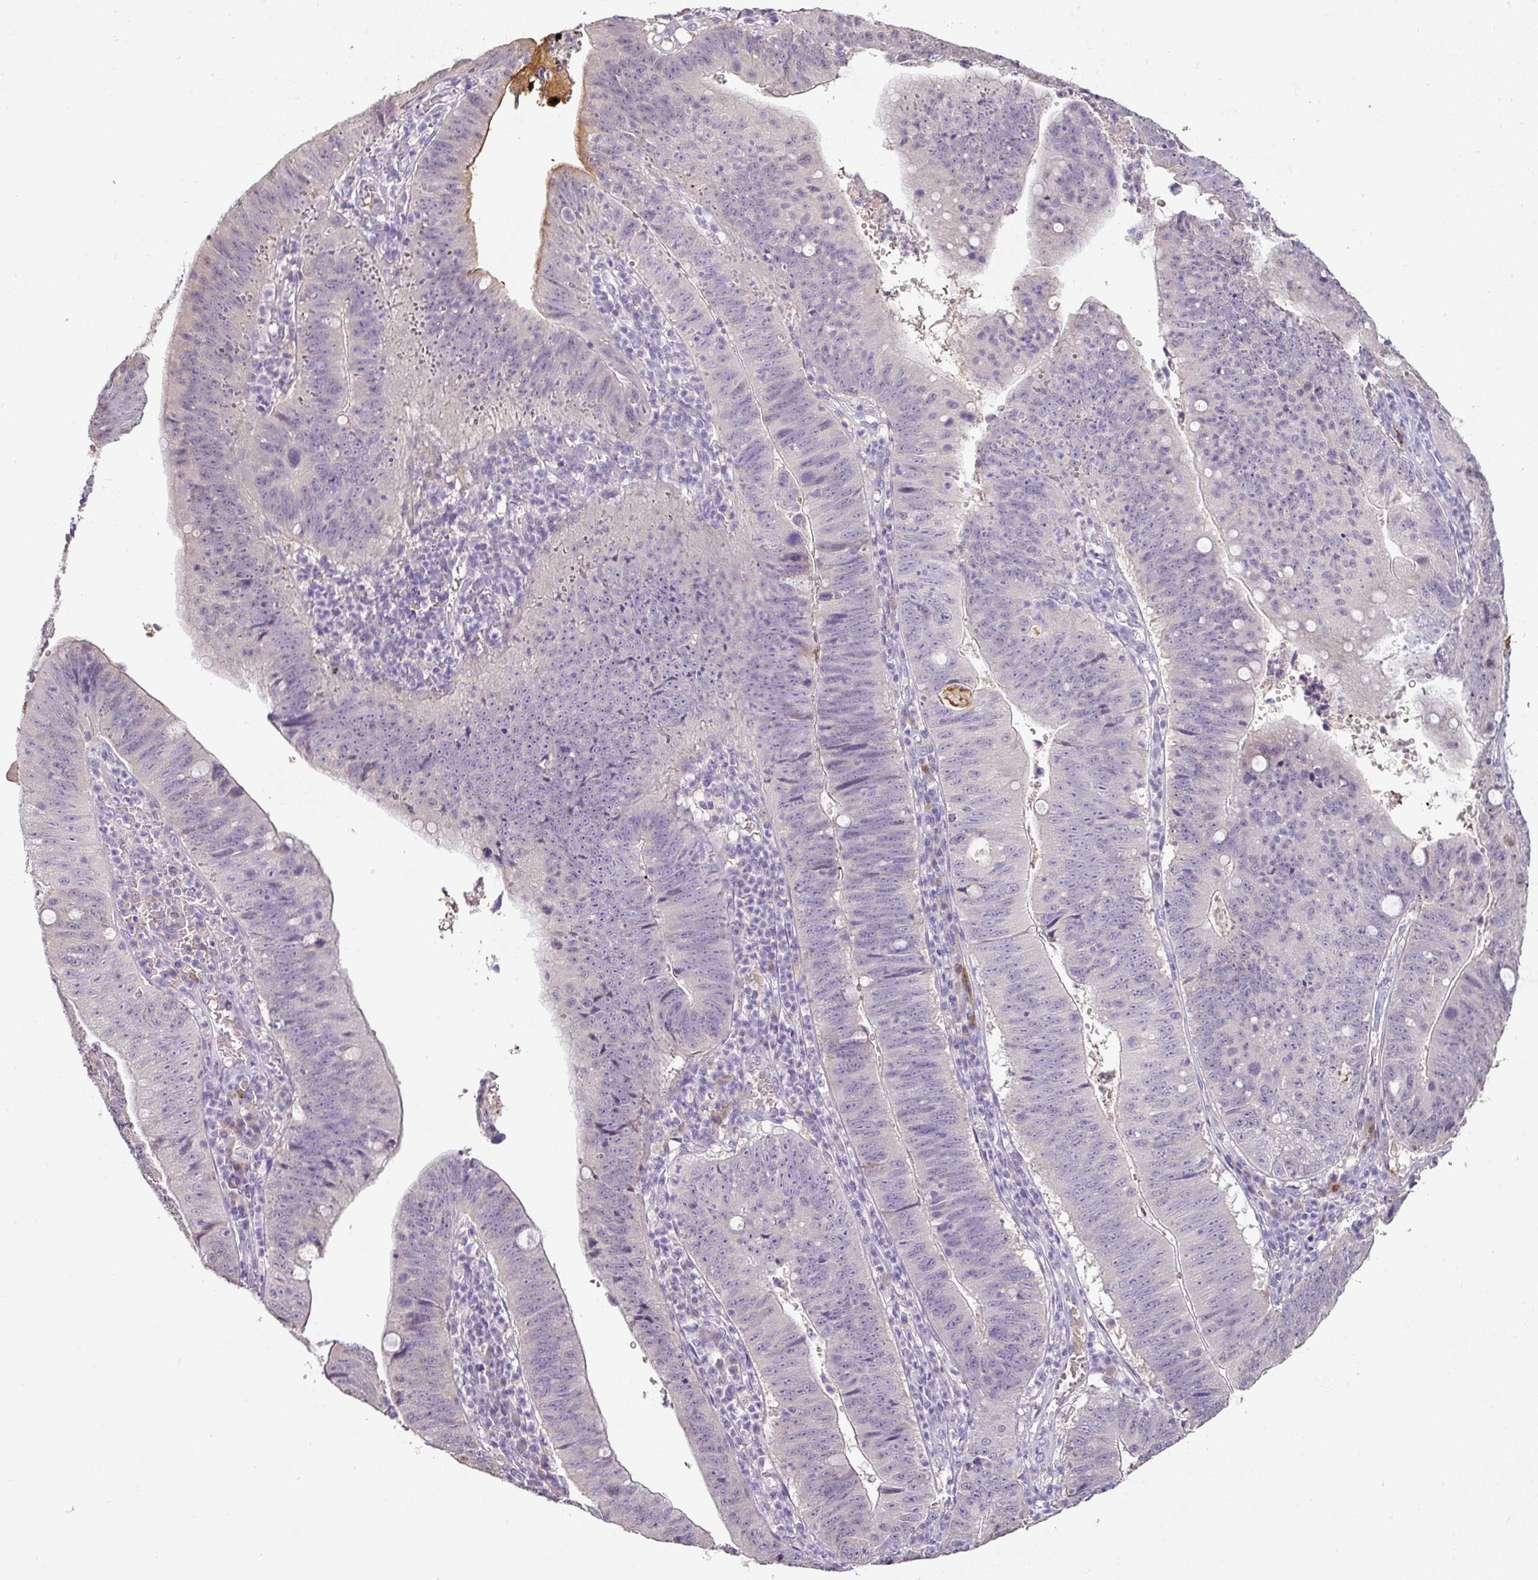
{"staining": {"intensity": "negative", "quantity": "none", "location": "none"}, "tissue": "stomach cancer", "cell_type": "Tumor cells", "image_type": "cancer", "snomed": [{"axis": "morphology", "description": "Adenocarcinoma, NOS"}, {"axis": "topography", "description": "Stomach"}], "caption": "DAB immunohistochemical staining of human stomach cancer reveals no significant positivity in tumor cells.", "gene": "CCZ1", "patient": {"sex": "male", "age": 59}}